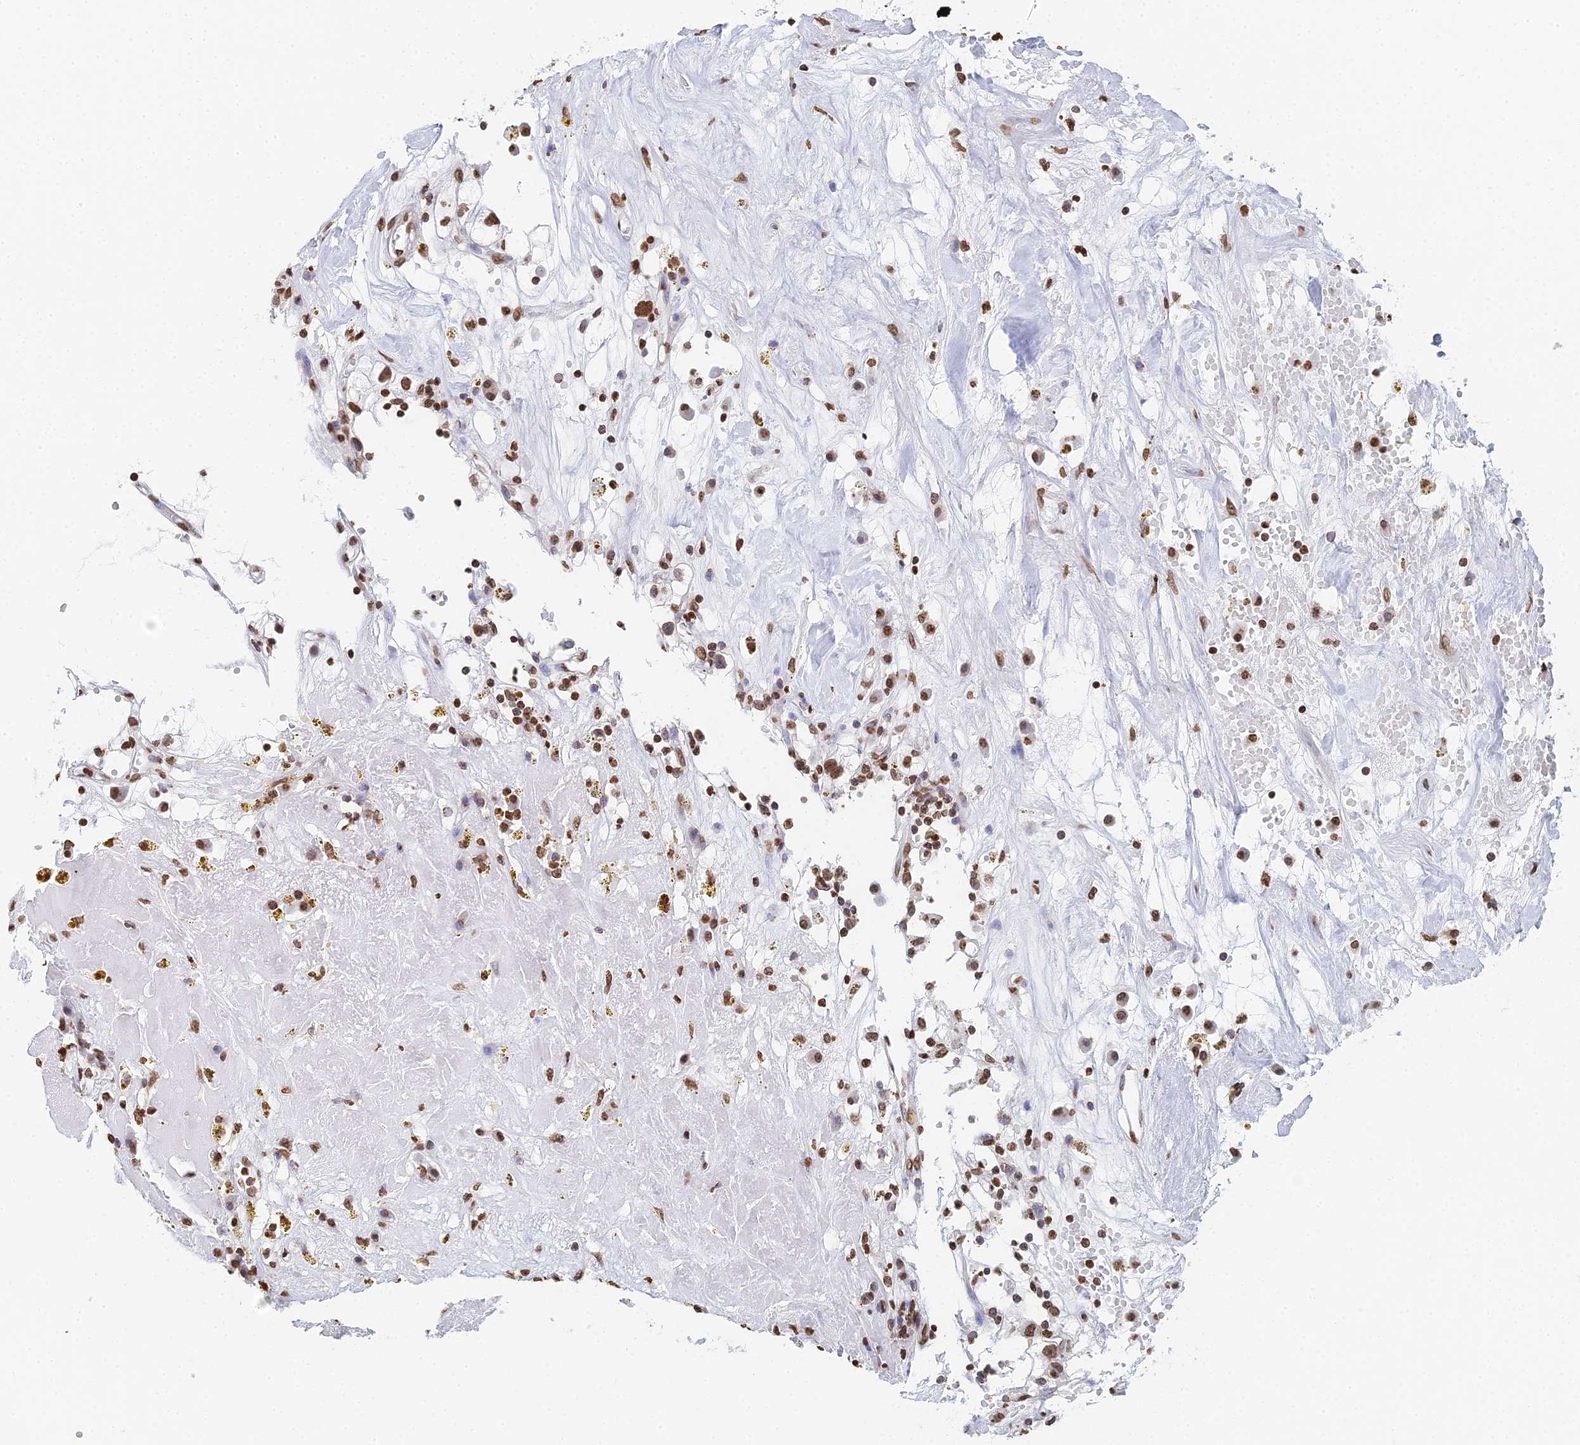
{"staining": {"intensity": "moderate", "quantity": ">75%", "location": "nuclear"}, "tissue": "renal cancer", "cell_type": "Tumor cells", "image_type": "cancer", "snomed": [{"axis": "morphology", "description": "Adenocarcinoma, NOS"}, {"axis": "topography", "description": "Kidney"}], "caption": "Tumor cells demonstrate medium levels of moderate nuclear positivity in approximately >75% of cells in human renal adenocarcinoma. The protein of interest is stained brown, and the nuclei are stained in blue (DAB (3,3'-diaminobenzidine) IHC with brightfield microscopy, high magnification).", "gene": "GBP3", "patient": {"sex": "male", "age": 56}}